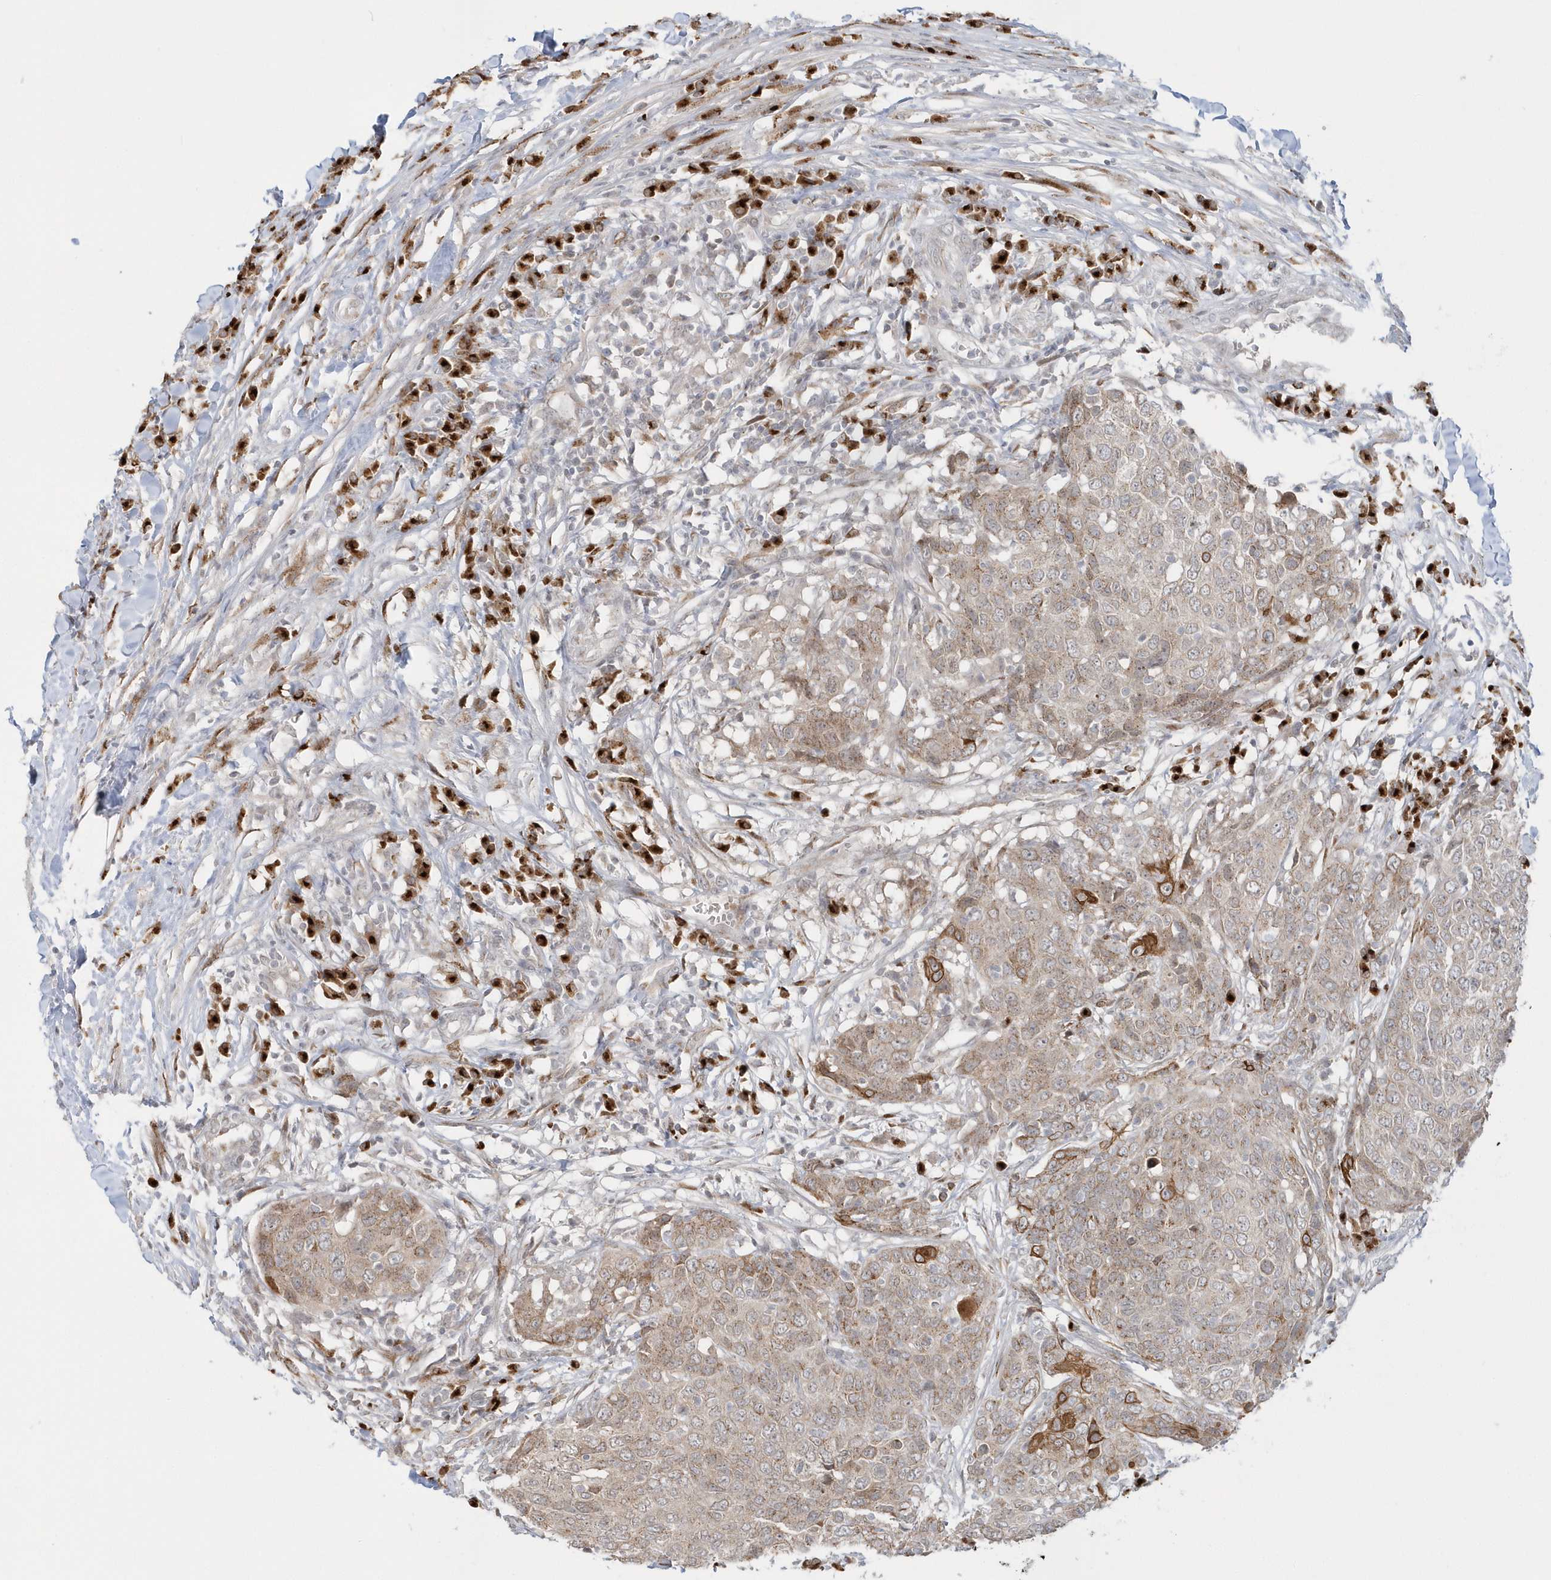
{"staining": {"intensity": "moderate", "quantity": "25%-75%", "location": "cytoplasmic/membranous"}, "tissue": "head and neck cancer", "cell_type": "Tumor cells", "image_type": "cancer", "snomed": [{"axis": "morphology", "description": "Squamous cell carcinoma, NOS"}, {"axis": "topography", "description": "Head-Neck"}], "caption": "Protein expression analysis of human squamous cell carcinoma (head and neck) reveals moderate cytoplasmic/membranous positivity in approximately 25%-75% of tumor cells. (IHC, brightfield microscopy, high magnification).", "gene": "DHFR", "patient": {"sex": "male", "age": 66}}